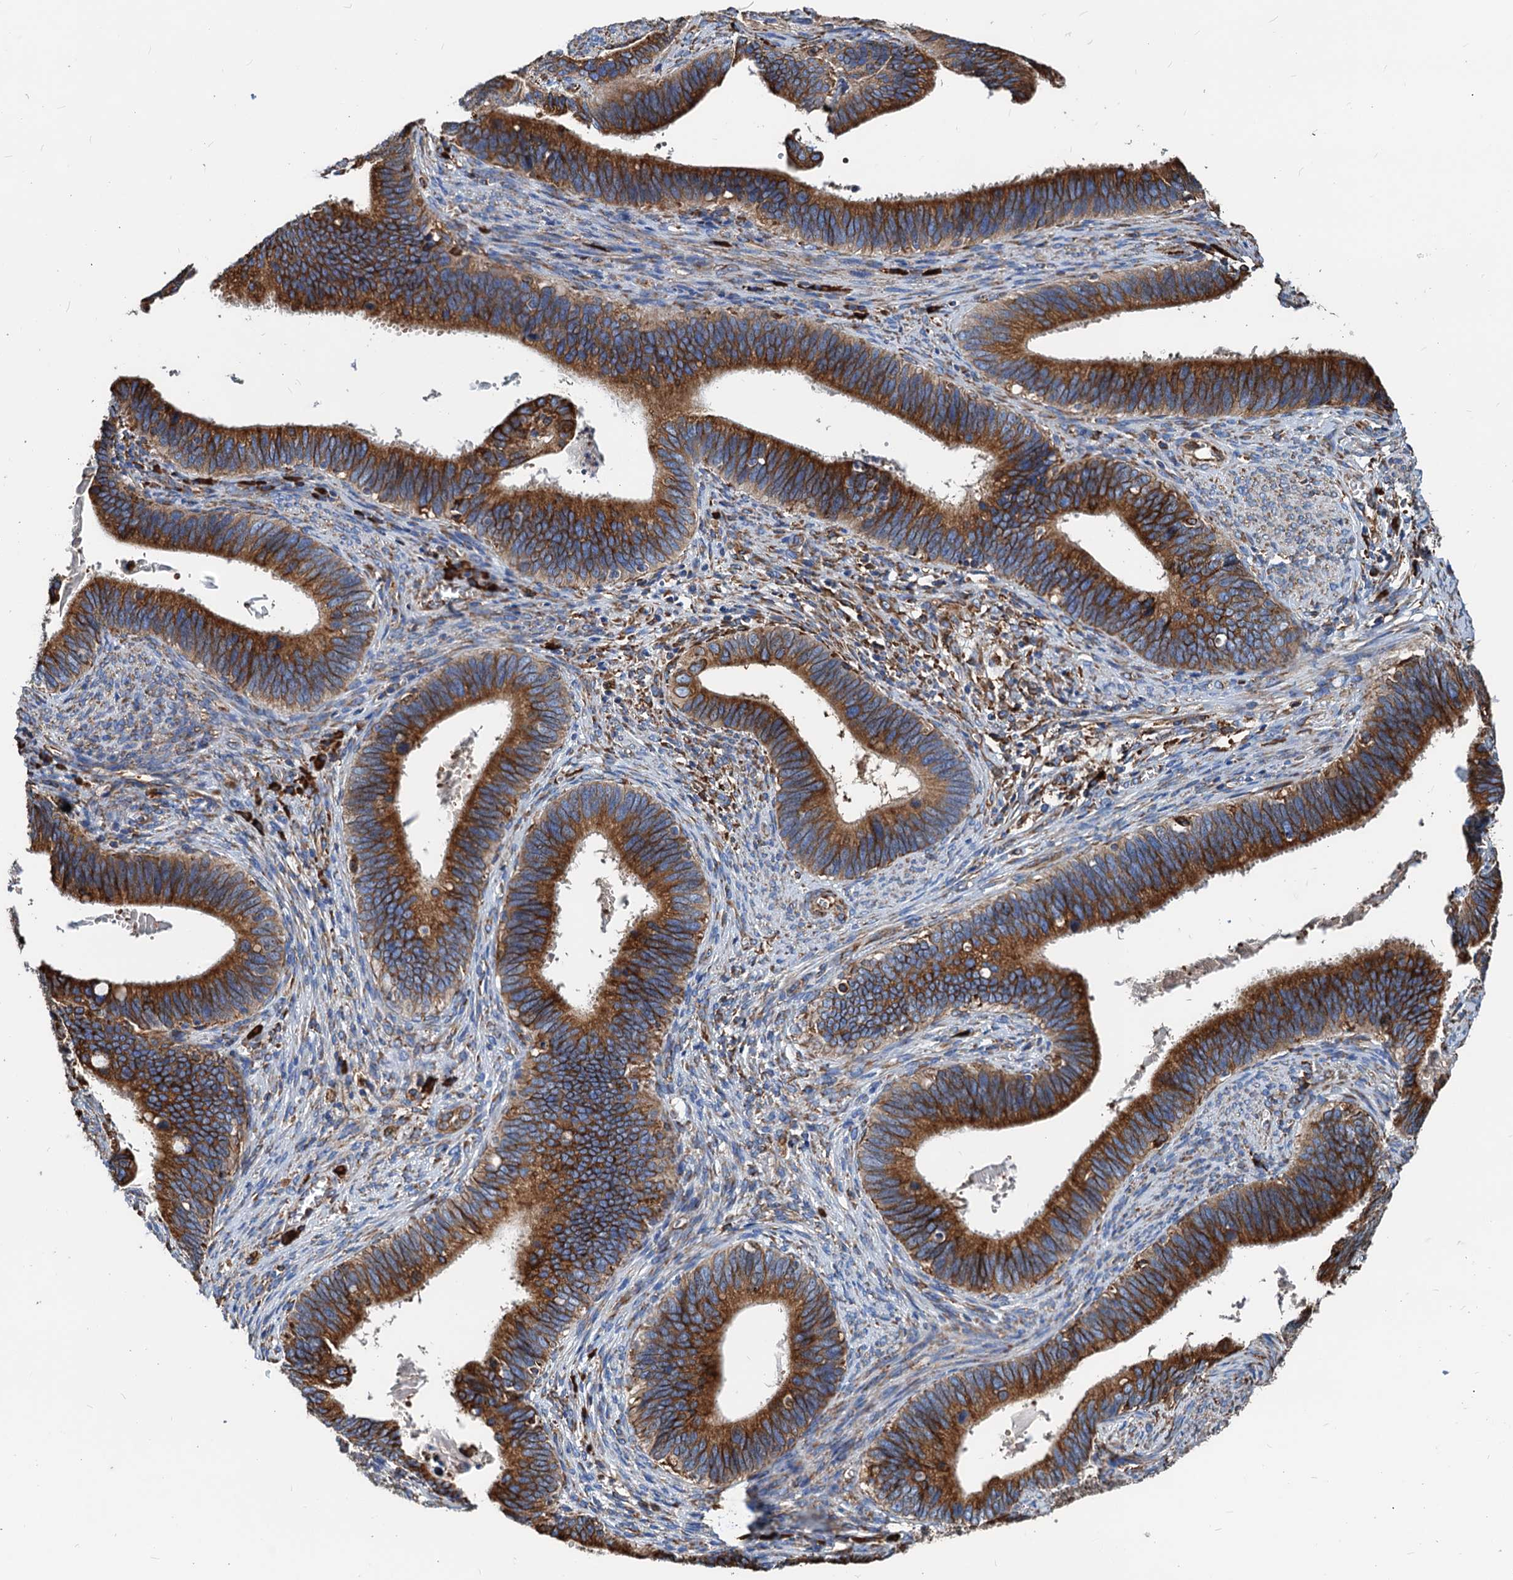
{"staining": {"intensity": "strong", "quantity": ">75%", "location": "cytoplasmic/membranous"}, "tissue": "cervical cancer", "cell_type": "Tumor cells", "image_type": "cancer", "snomed": [{"axis": "morphology", "description": "Adenocarcinoma, NOS"}, {"axis": "topography", "description": "Cervix"}], "caption": "An IHC image of neoplastic tissue is shown. Protein staining in brown shows strong cytoplasmic/membranous positivity in cervical cancer (adenocarcinoma) within tumor cells. The staining was performed using DAB (3,3'-diaminobenzidine) to visualize the protein expression in brown, while the nuclei were stained in blue with hematoxylin (Magnification: 20x).", "gene": "HSPA5", "patient": {"sex": "female", "age": 42}}